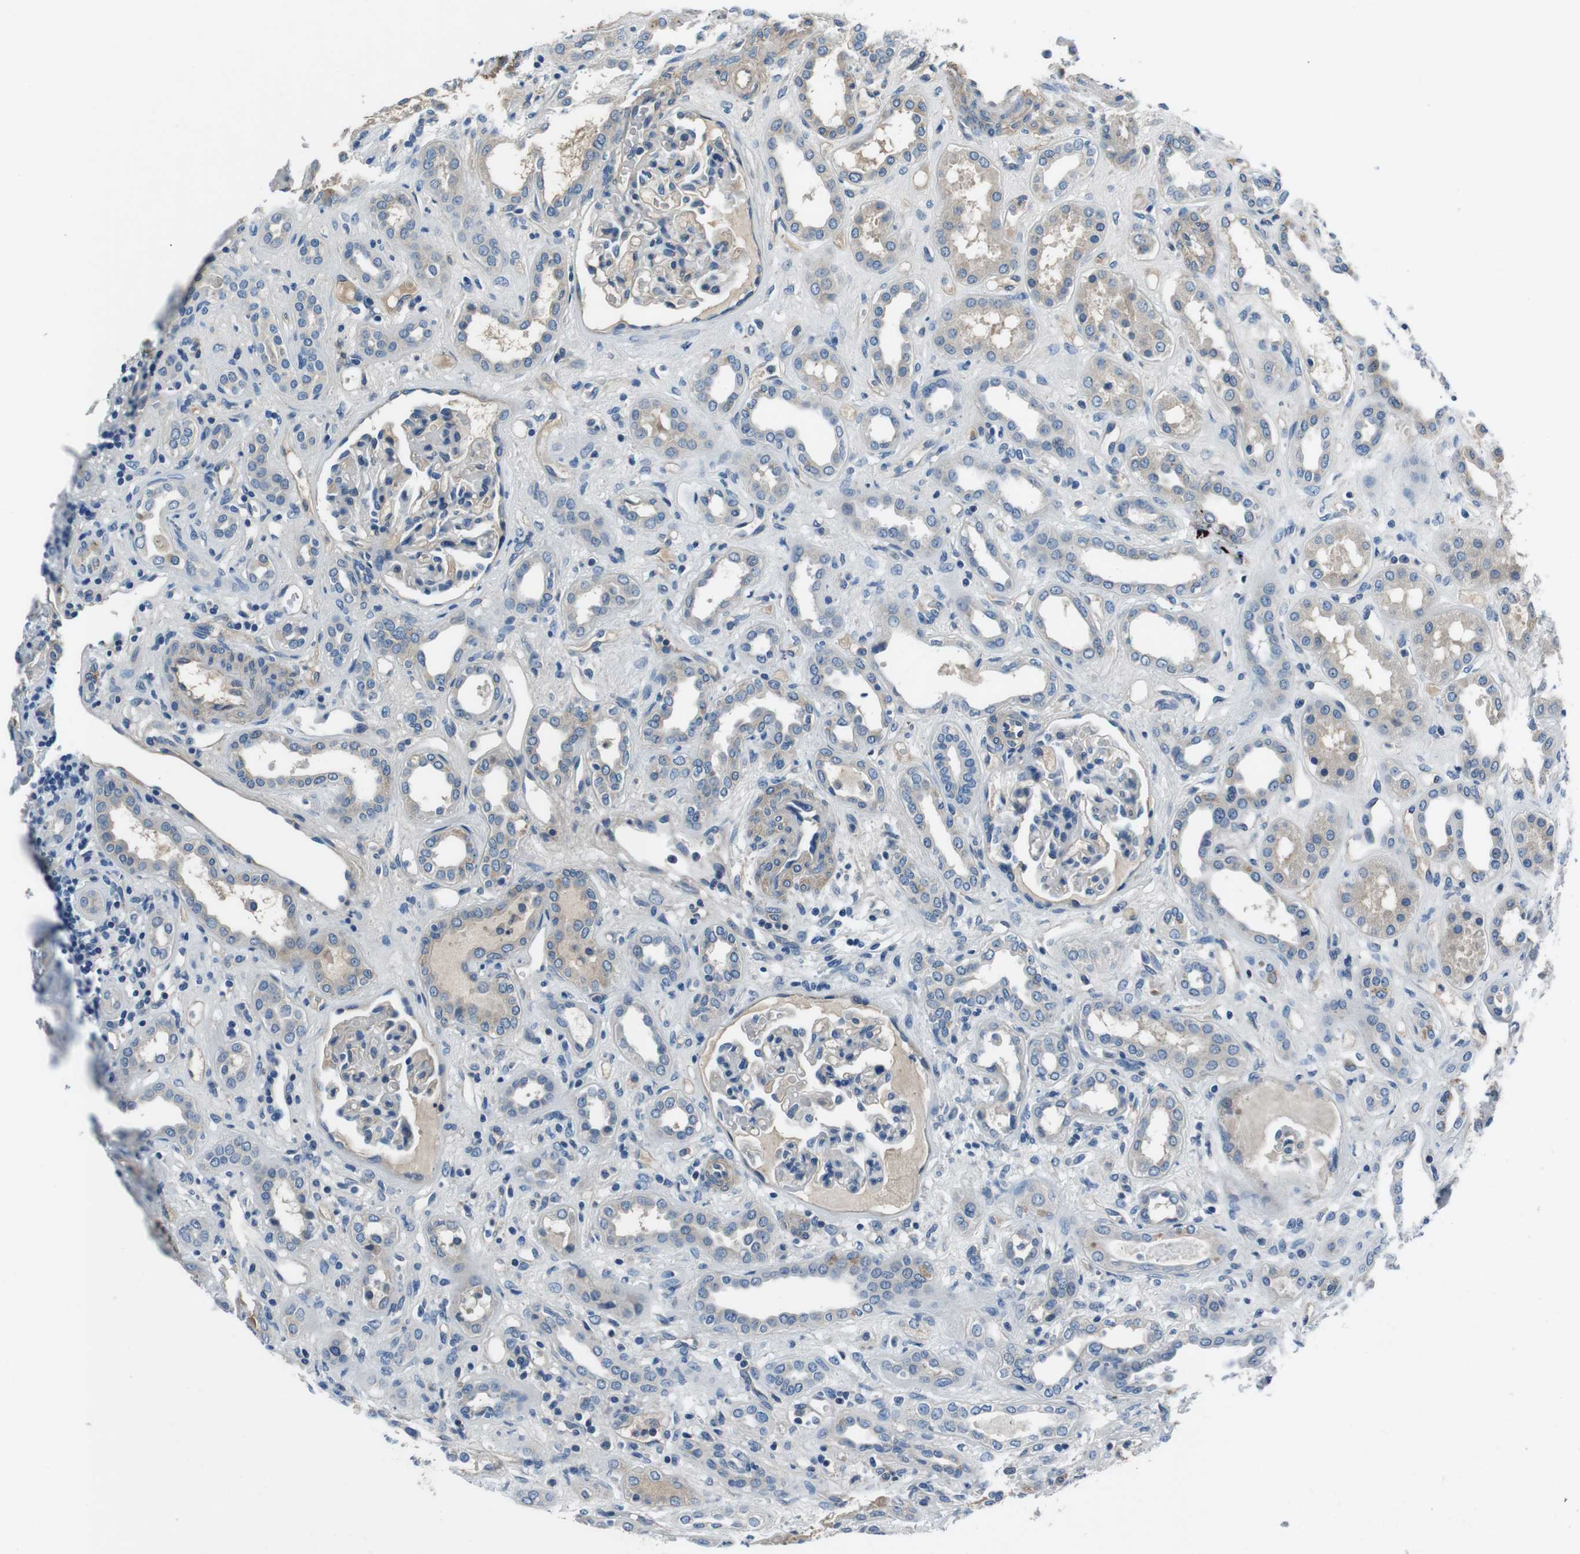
{"staining": {"intensity": "negative", "quantity": "none", "location": "none"}, "tissue": "kidney", "cell_type": "Cells in glomeruli", "image_type": "normal", "snomed": [{"axis": "morphology", "description": "Normal tissue, NOS"}, {"axis": "topography", "description": "Kidney"}], "caption": "This photomicrograph is of unremarkable kidney stained with immunohistochemistry (IHC) to label a protein in brown with the nuclei are counter-stained blue. There is no expression in cells in glomeruli.", "gene": "CASQ1", "patient": {"sex": "male", "age": 59}}